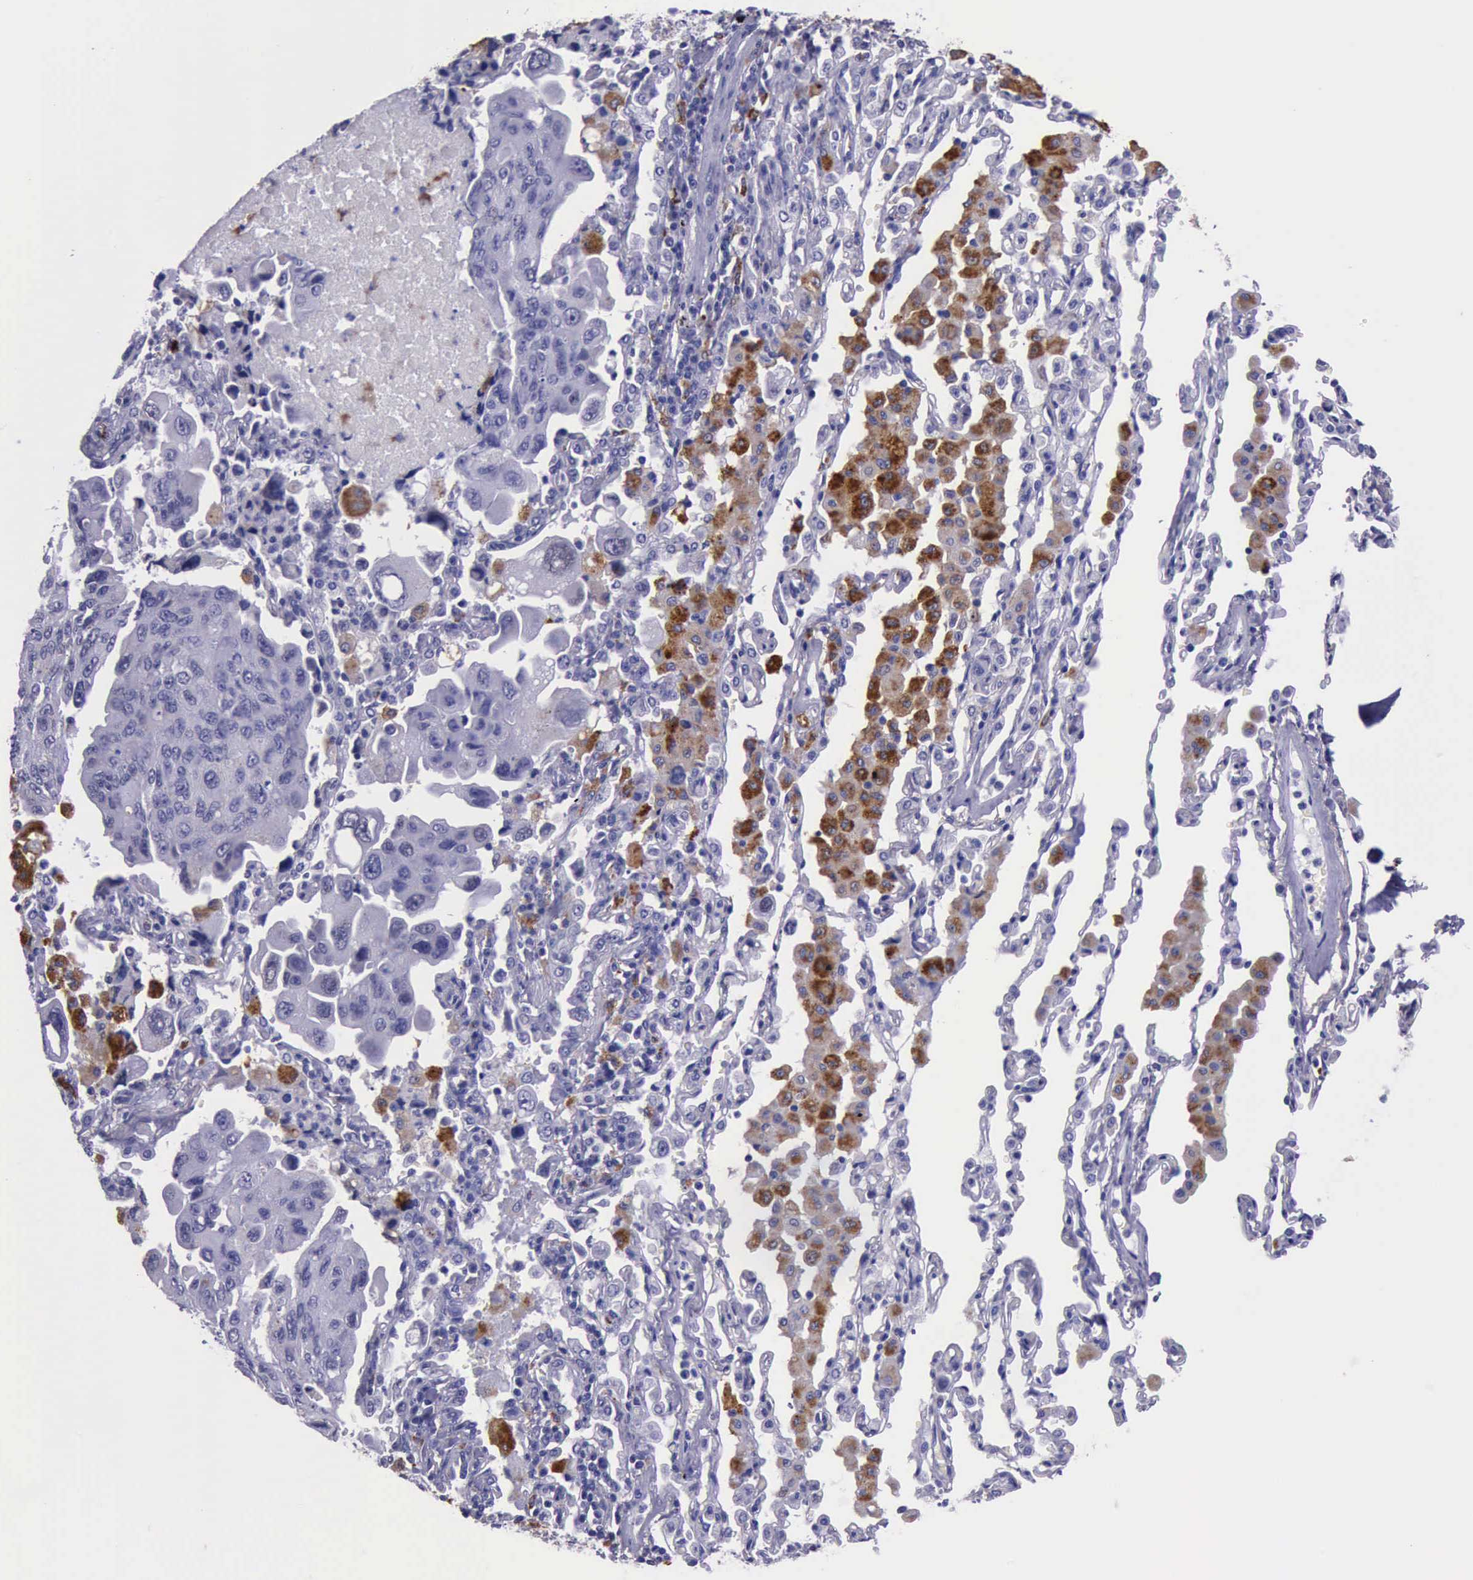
{"staining": {"intensity": "negative", "quantity": "none", "location": "none"}, "tissue": "lung cancer", "cell_type": "Tumor cells", "image_type": "cancer", "snomed": [{"axis": "morphology", "description": "Adenocarcinoma, NOS"}, {"axis": "topography", "description": "Lung"}], "caption": "Adenocarcinoma (lung) was stained to show a protein in brown. There is no significant expression in tumor cells.", "gene": "GLA", "patient": {"sex": "male", "age": 64}}